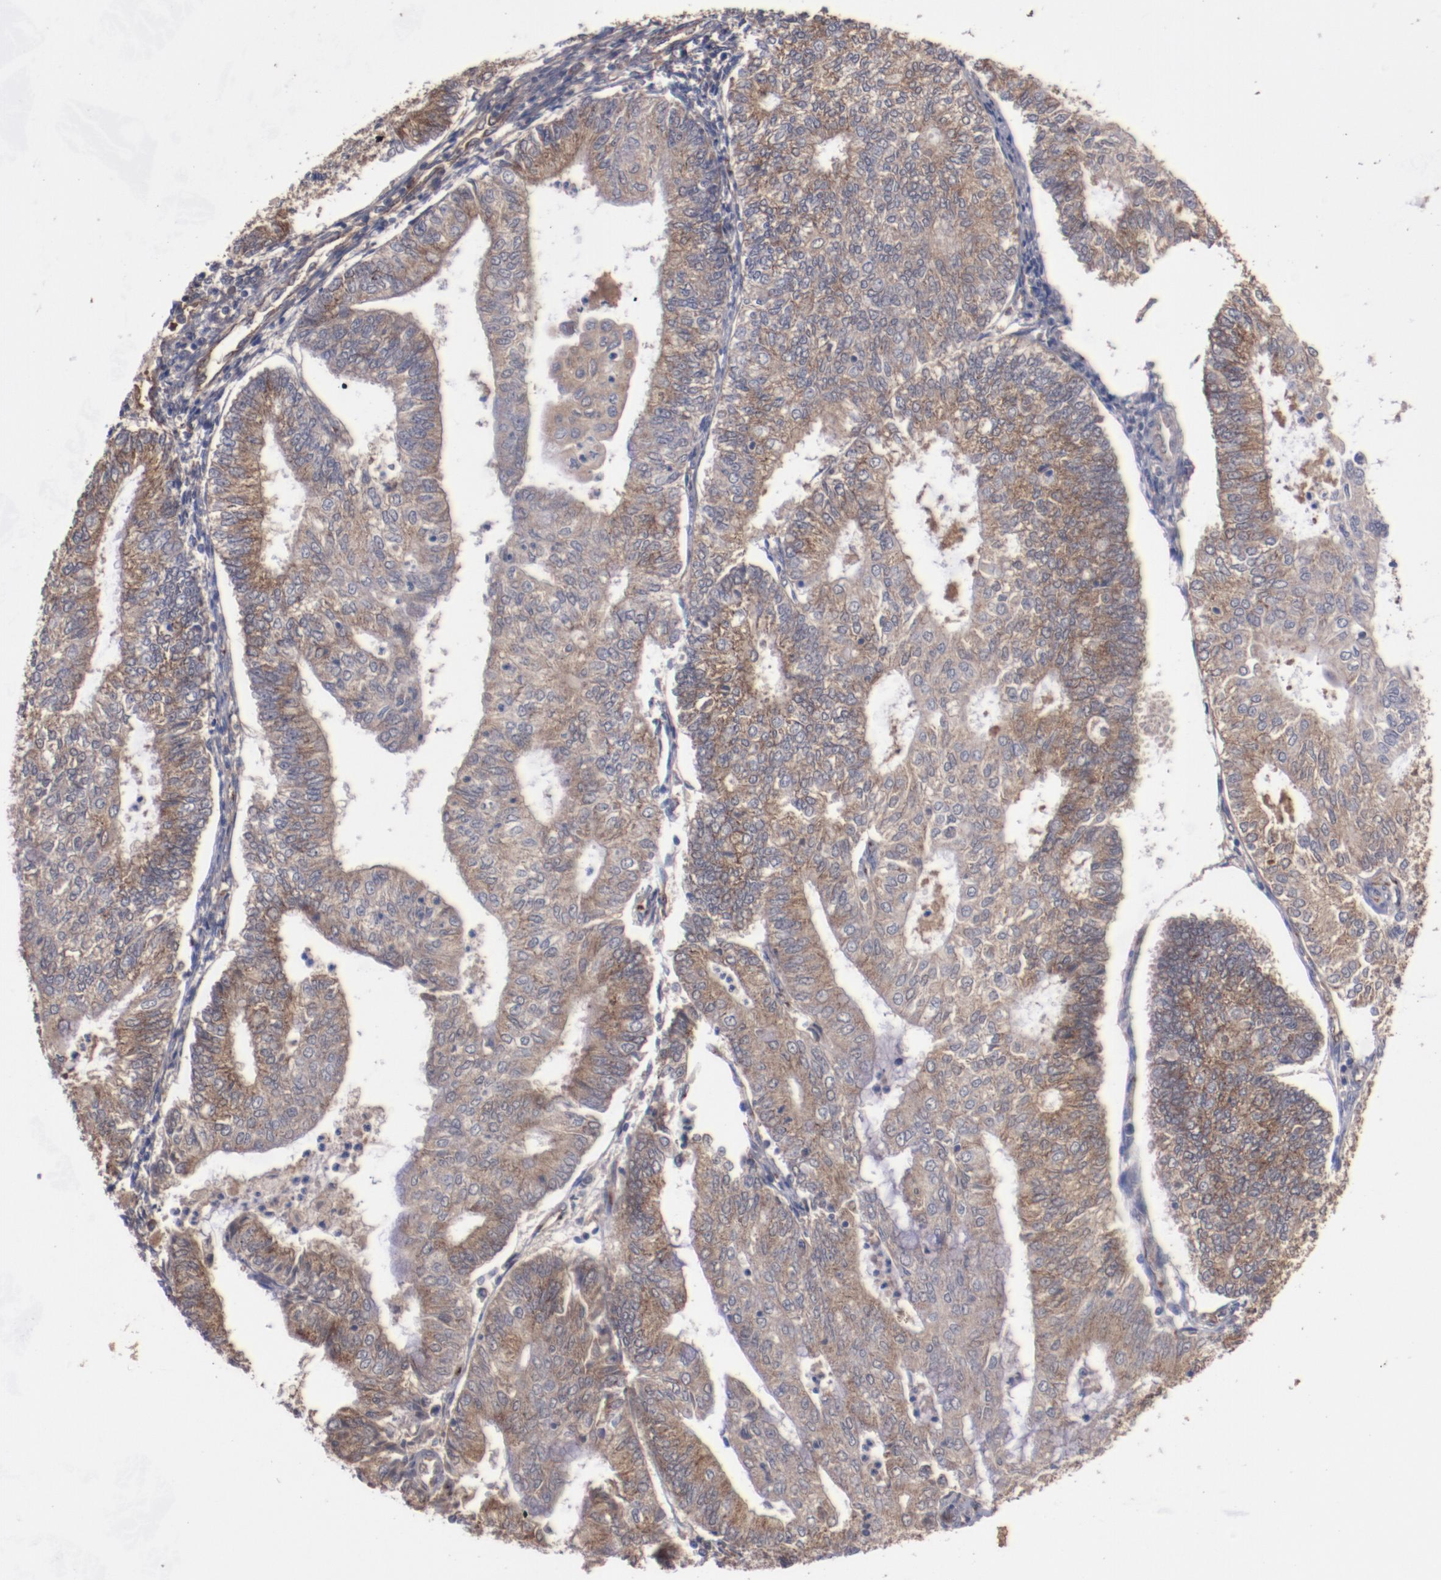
{"staining": {"intensity": "moderate", "quantity": ">75%", "location": "cytoplasmic/membranous"}, "tissue": "endometrial cancer", "cell_type": "Tumor cells", "image_type": "cancer", "snomed": [{"axis": "morphology", "description": "Adenocarcinoma, NOS"}, {"axis": "topography", "description": "Endometrium"}], "caption": "Brown immunohistochemical staining in endometrial adenocarcinoma shows moderate cytoplasmic/membranous positivity in approximately >75% of tumor cells.", "gene": "DIPK2B", "patient": {"sex": "female", "age": 59}}